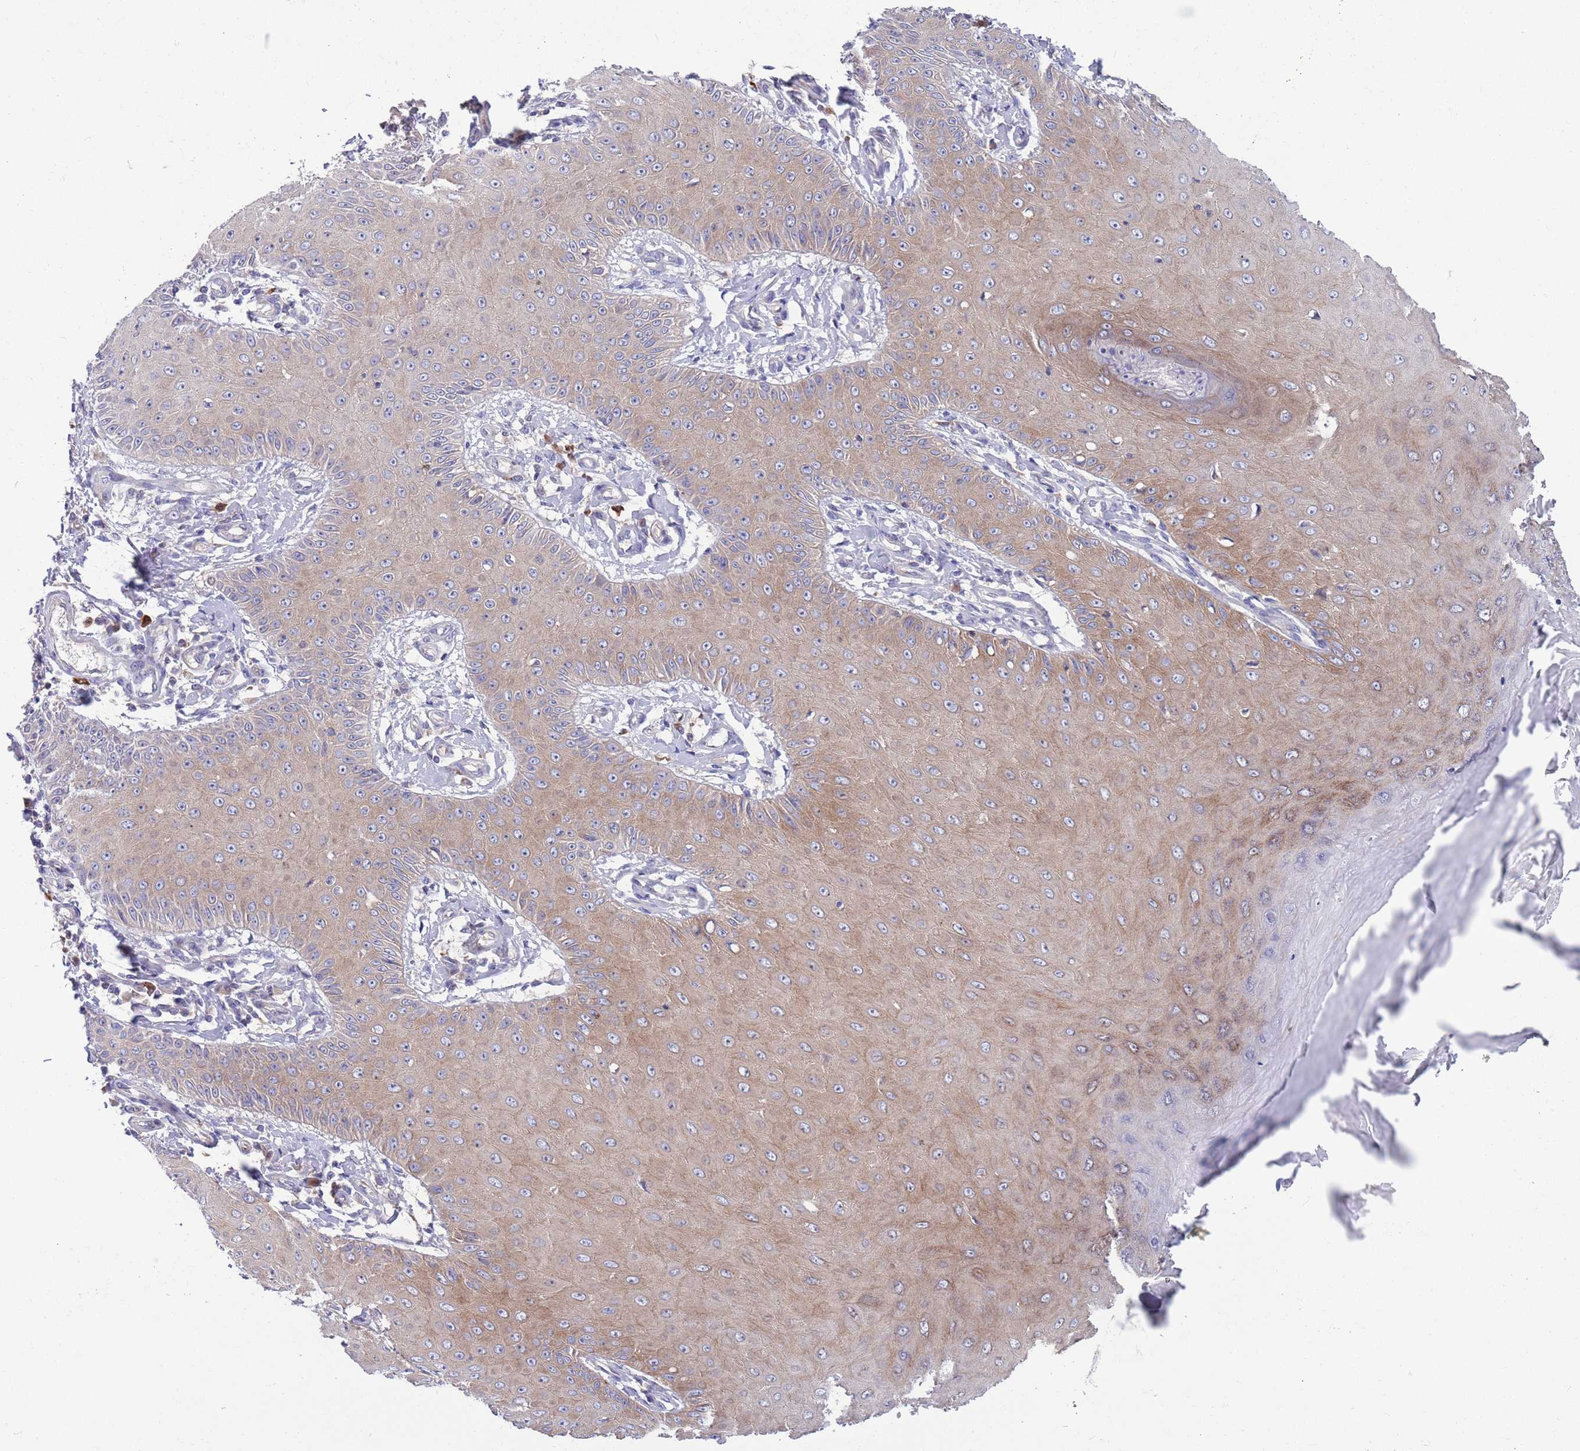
{"staining": {"intensity": "moderate", "quantity": ">75%", "location": "cytoplasmic/membranous"}, "tissue": "skin cancer", "cell_type": "Tumor cells", "image_type": "cancer", "snomed": [{"axis": "morphology", "description": "Squamous cell carcinoma, NOS"}, {"axis": "topography", "description": "Skin"}], "caption": "Immunohistochemical staining of skin squamous cell carcinoma exhibits medium levels of moderate cytoplasmic/membranous protein expression in about >75% of tumor cells.", "gene": "KLHL29", "patient": {"sex": "male", "age": 70}}